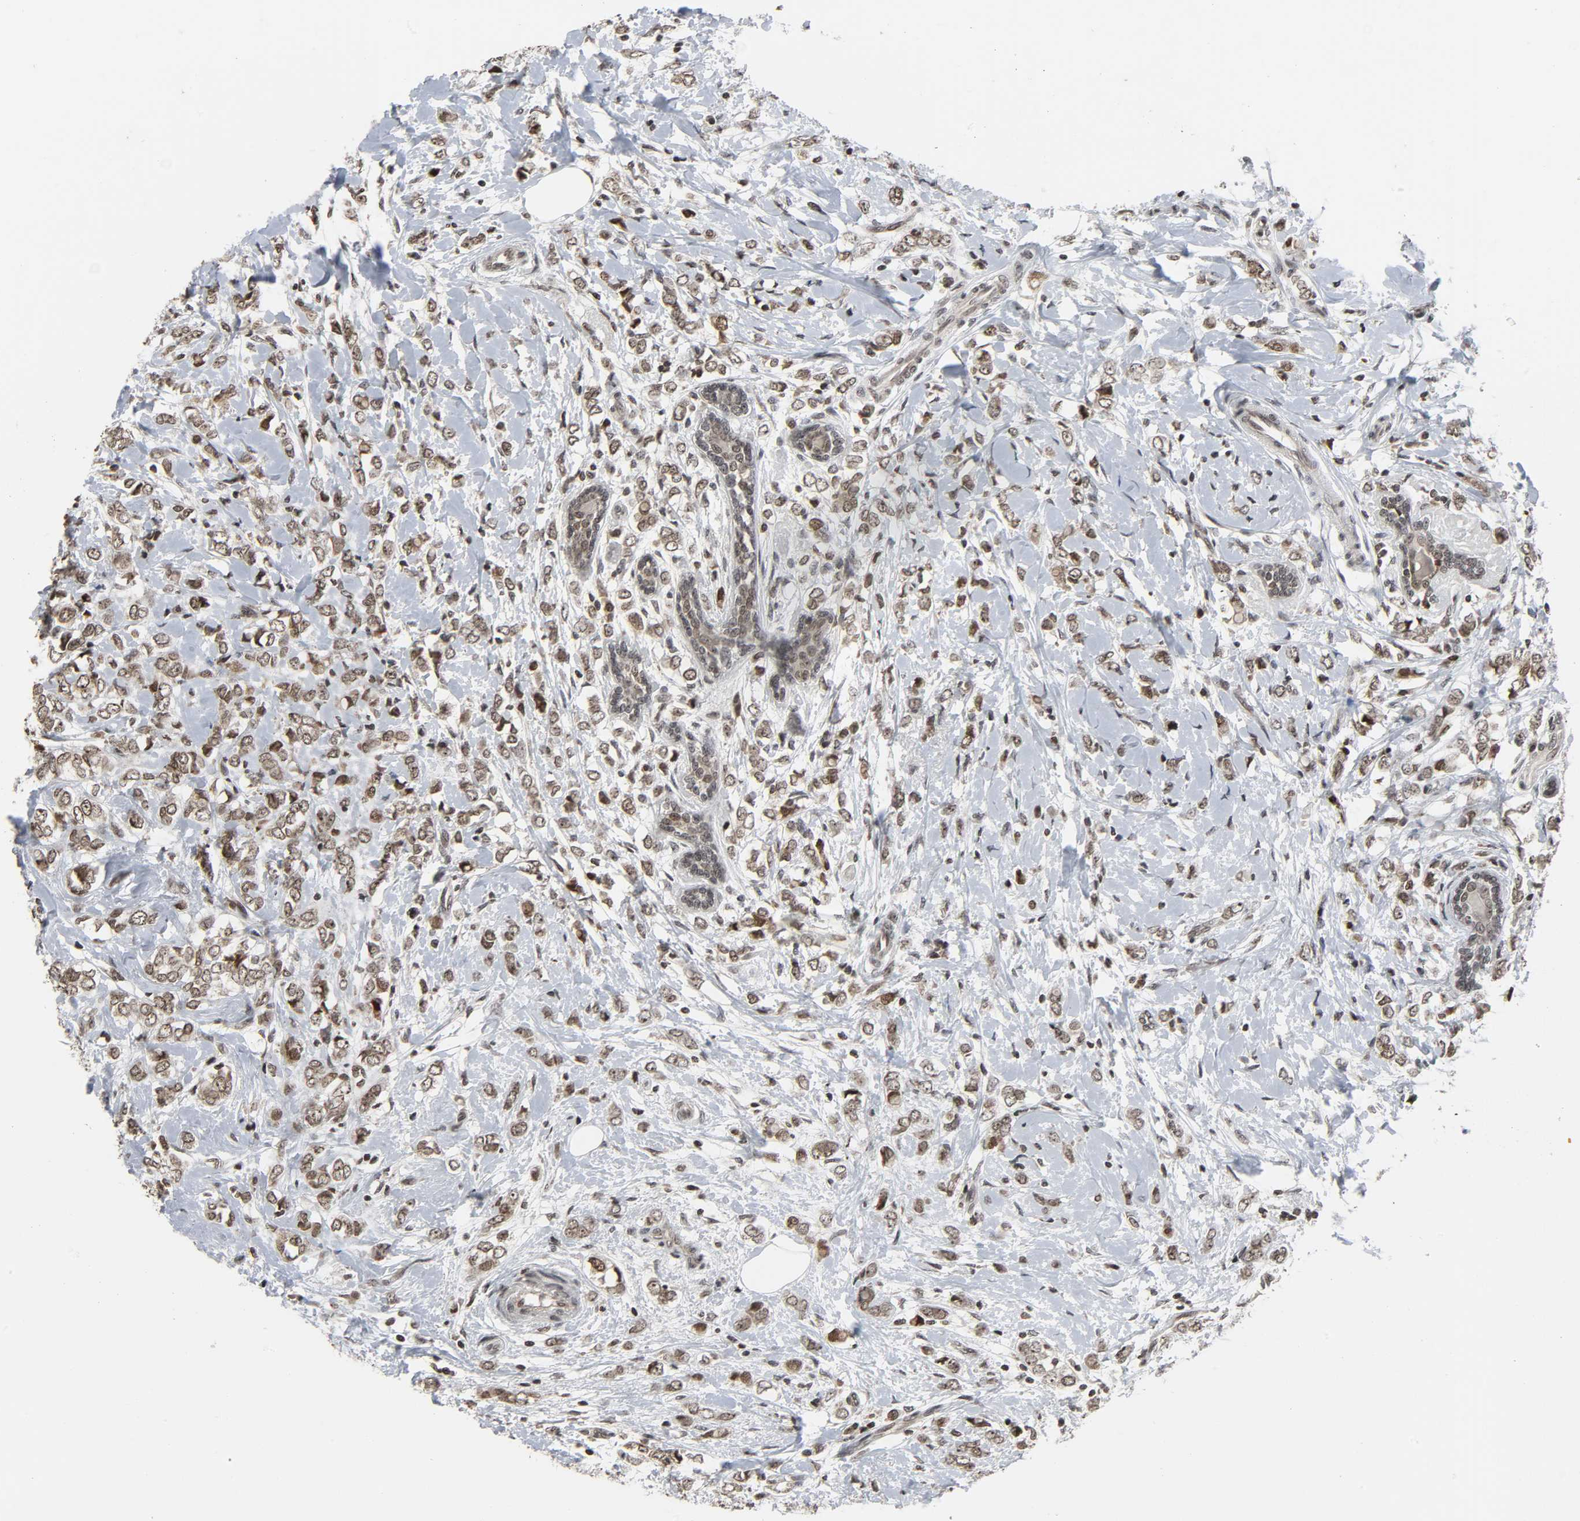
{"staining": {"intensity": "weak", "quantity": ">75%", "location": "nuclear"}, "tissue": "breast cancer", "cell_type": "Tumor cells", "image_type": "cancer", "snomed": [{"axis": "morphology", "description": "Normal tissue, NOS"}, {"axis": "morphology", "description": "Lobular carcinoma"}, {"axis": "topography", "description": "Breast"}], "caption": "Lobular carcinoma (breast) stained with DAB (3,3'-diaminobenzidine) immunohistochemistry (IHC) shows low levels of weak nuclear staining in about >75% of tumor cells.", "gene": "XRCC1", "patient": {"sex": "female", "age": 47}}